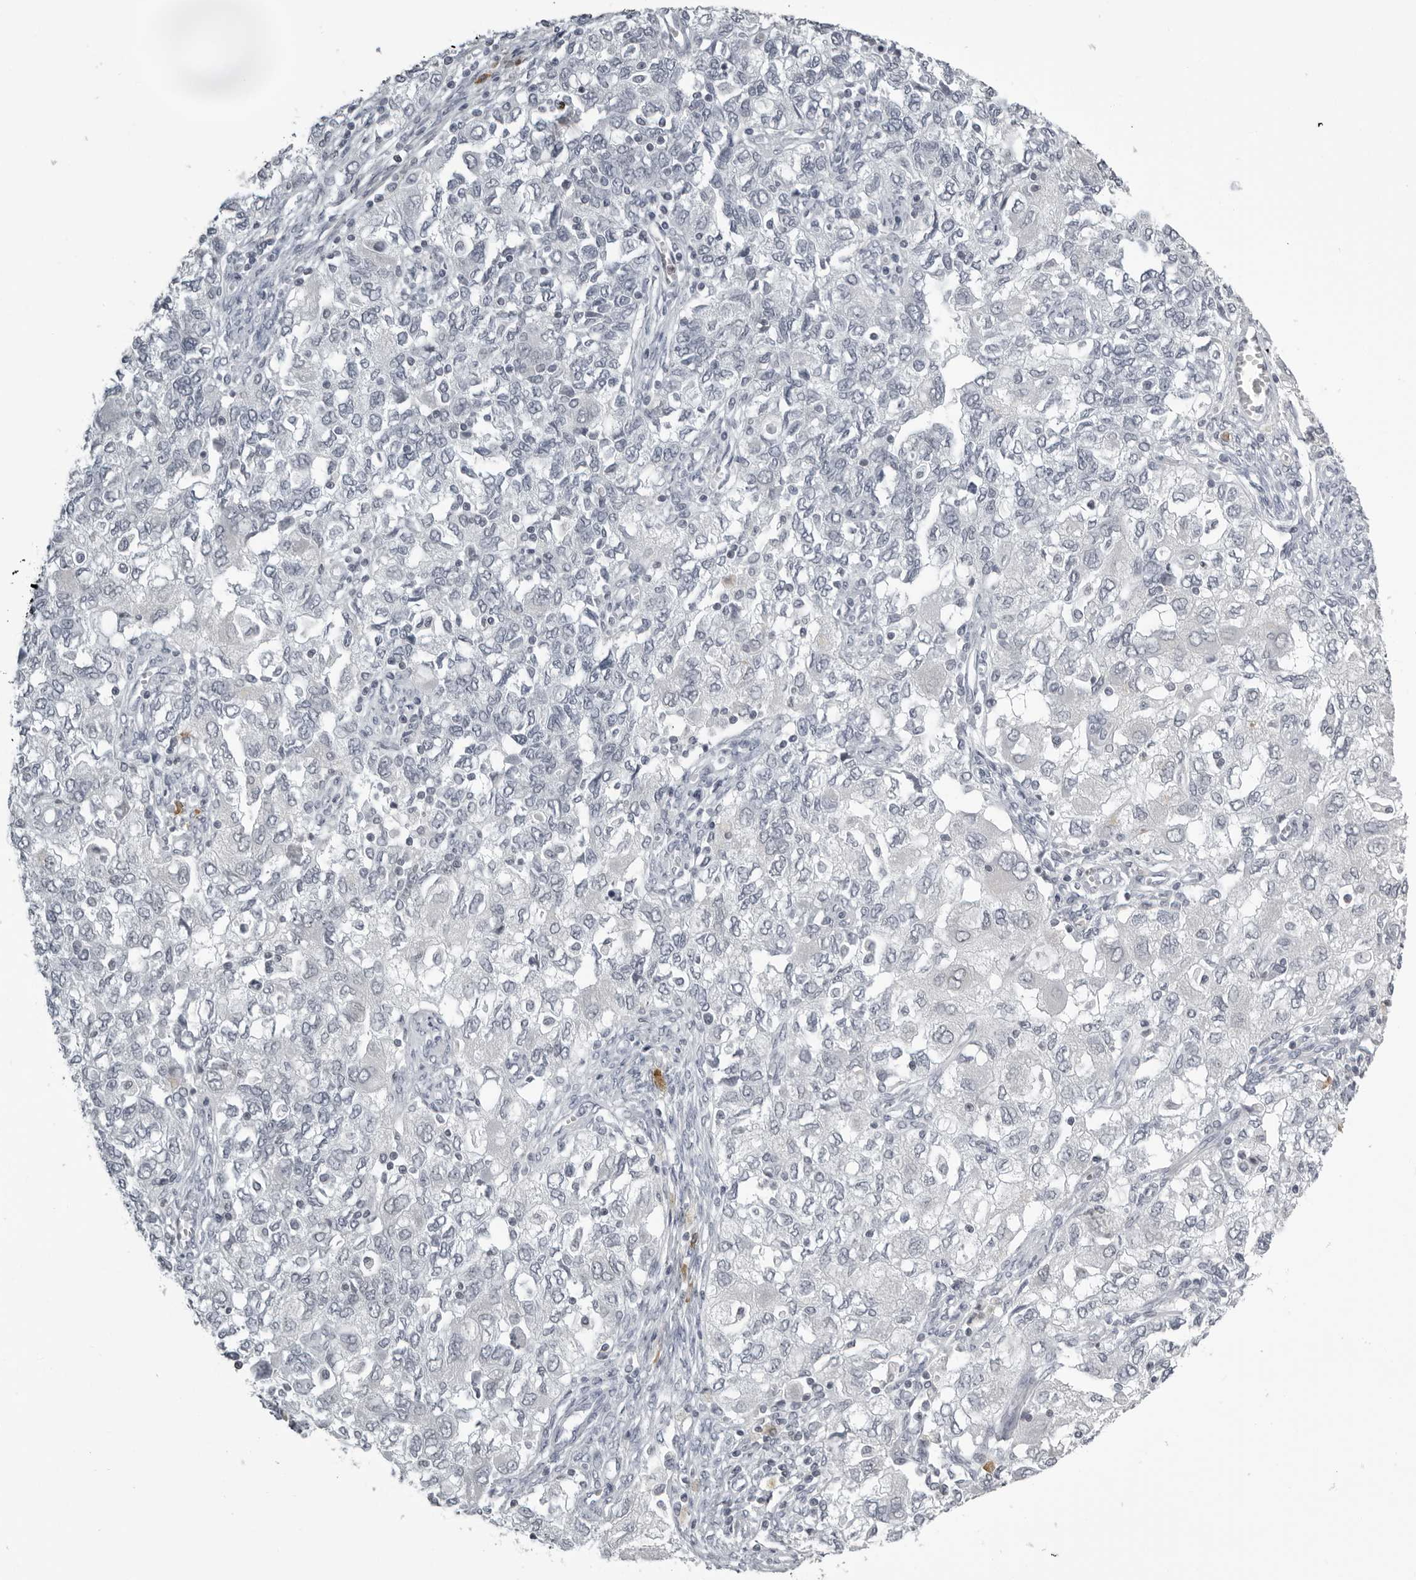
{"staining": {"intensity": "negative", "quantity": "none", "location": "none"}, "tissue": "ovarian cancer", "cell_type": "Tumor cells", "image_type": "cancer", "snomed": [{"axis": "morphology", "description": "Carcinoma, NOS"}, {"axis": "morphology", "description": "Cystadenocarcinoma, serous, NOS"}, {"axis": "topography", "description": "Ovary"}], "caption": "Tumor cells are negative for protein expression in human ovarian cancer (carcinoma). (Stains: DAB (3,3'-diaminobenzidine) immunohistochemistry with hematoxylin counter stain, Microscopy: brightfield microscopy at high magnification).", "gene": "RTCA", "patient": {"sex": "female", "age": 69}}